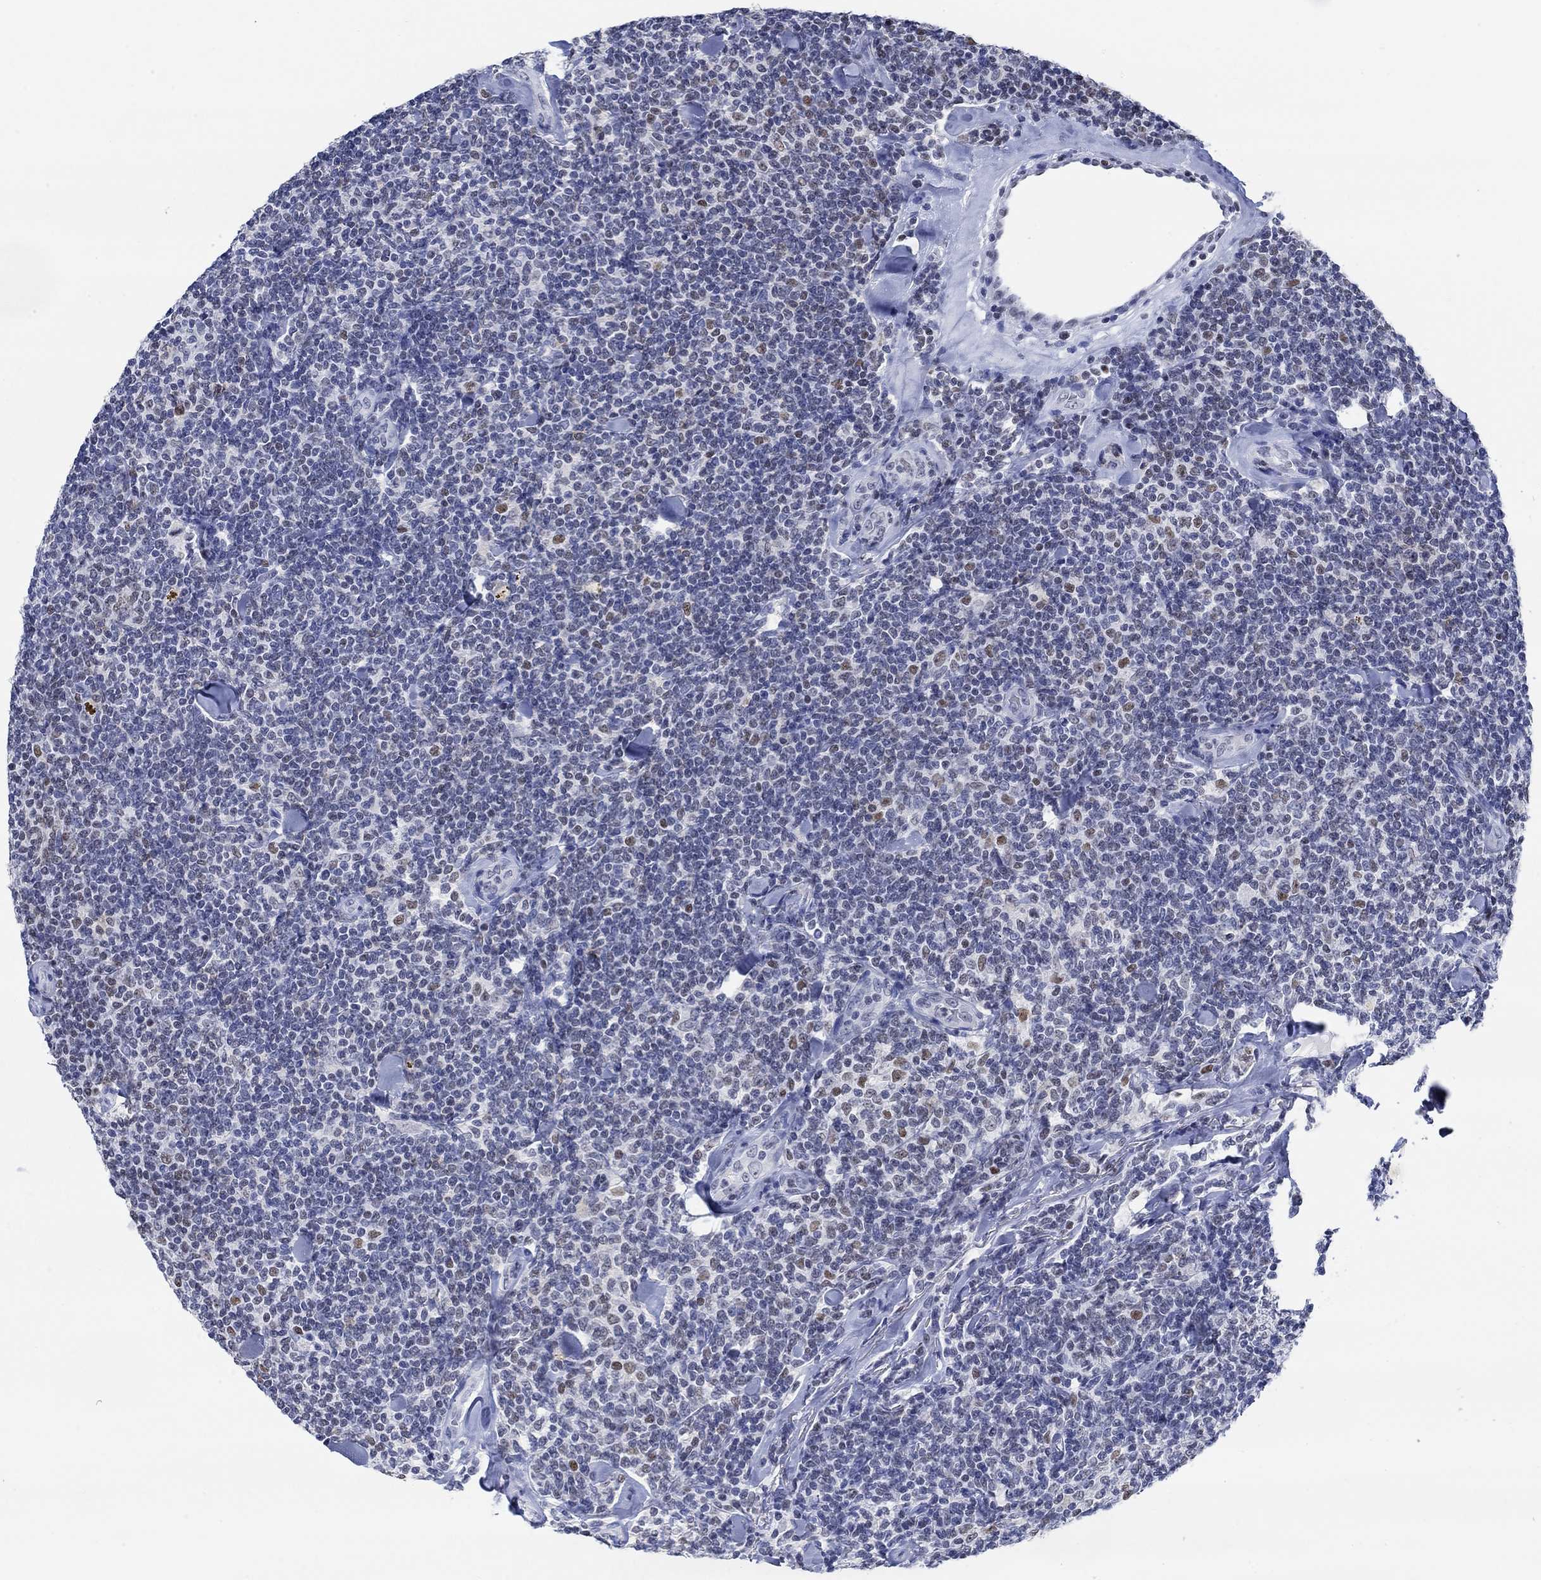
{"staining": {"intensity": "negative", "quantity": "none", "location": "none"}, "tissue": "lymphoma", "cell_type": "Tumor cells", "image_type": "cancer", "snomed": [{"axis": "morphology", "description": "Malignant lymphoma, non-Hodgkin's type, Low grade"}, {"axis": "topography", "description": "Lymph node"}], "caption": "This is an immunohistochemistry micrograph of human low-grade malignant lymphoma, non-Hodgkin's type. There is no staining in tumor cells.", "gene": "PPP1R17", "patient": {"sex": "female", "age": 56}}